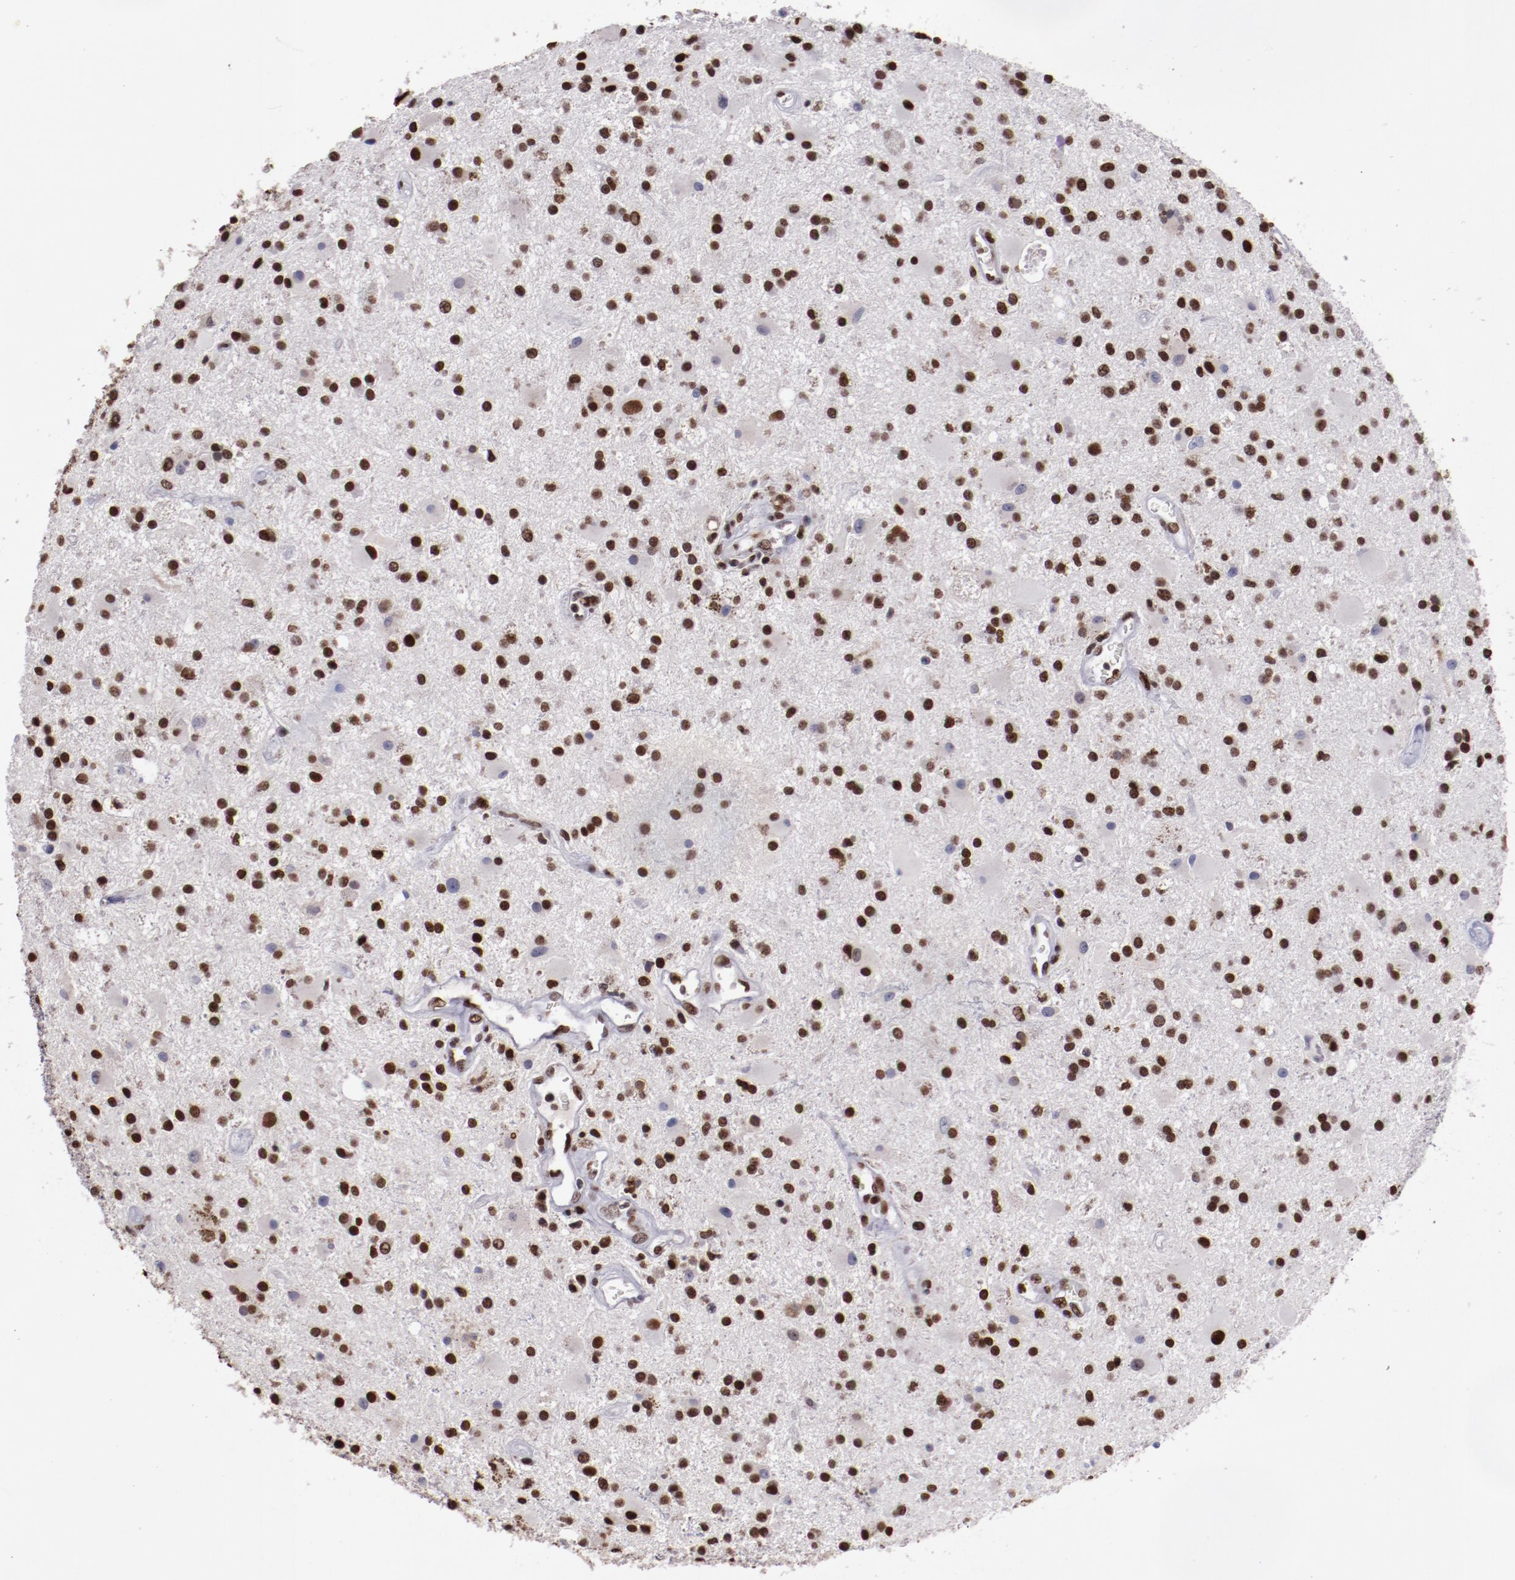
{"staining": {"intensity": "moderate", "quantity": ">75%", "location": "nuclear"}, "tissue": "glioma", "cell_type": "Tumor cells", "image_type": "cancer", "snomed": [{"axis": "morphology", "description": "Glioma, malignant, Low grade"}, {"axis": "topography", "description": "Brain"}], "caption": "This is an image of IHC staining of glioma, which shows moderate positivity in the nuclear of tumor cells.", "gene": "APEX1", "patient": {"sex": "male", "age": 58}}